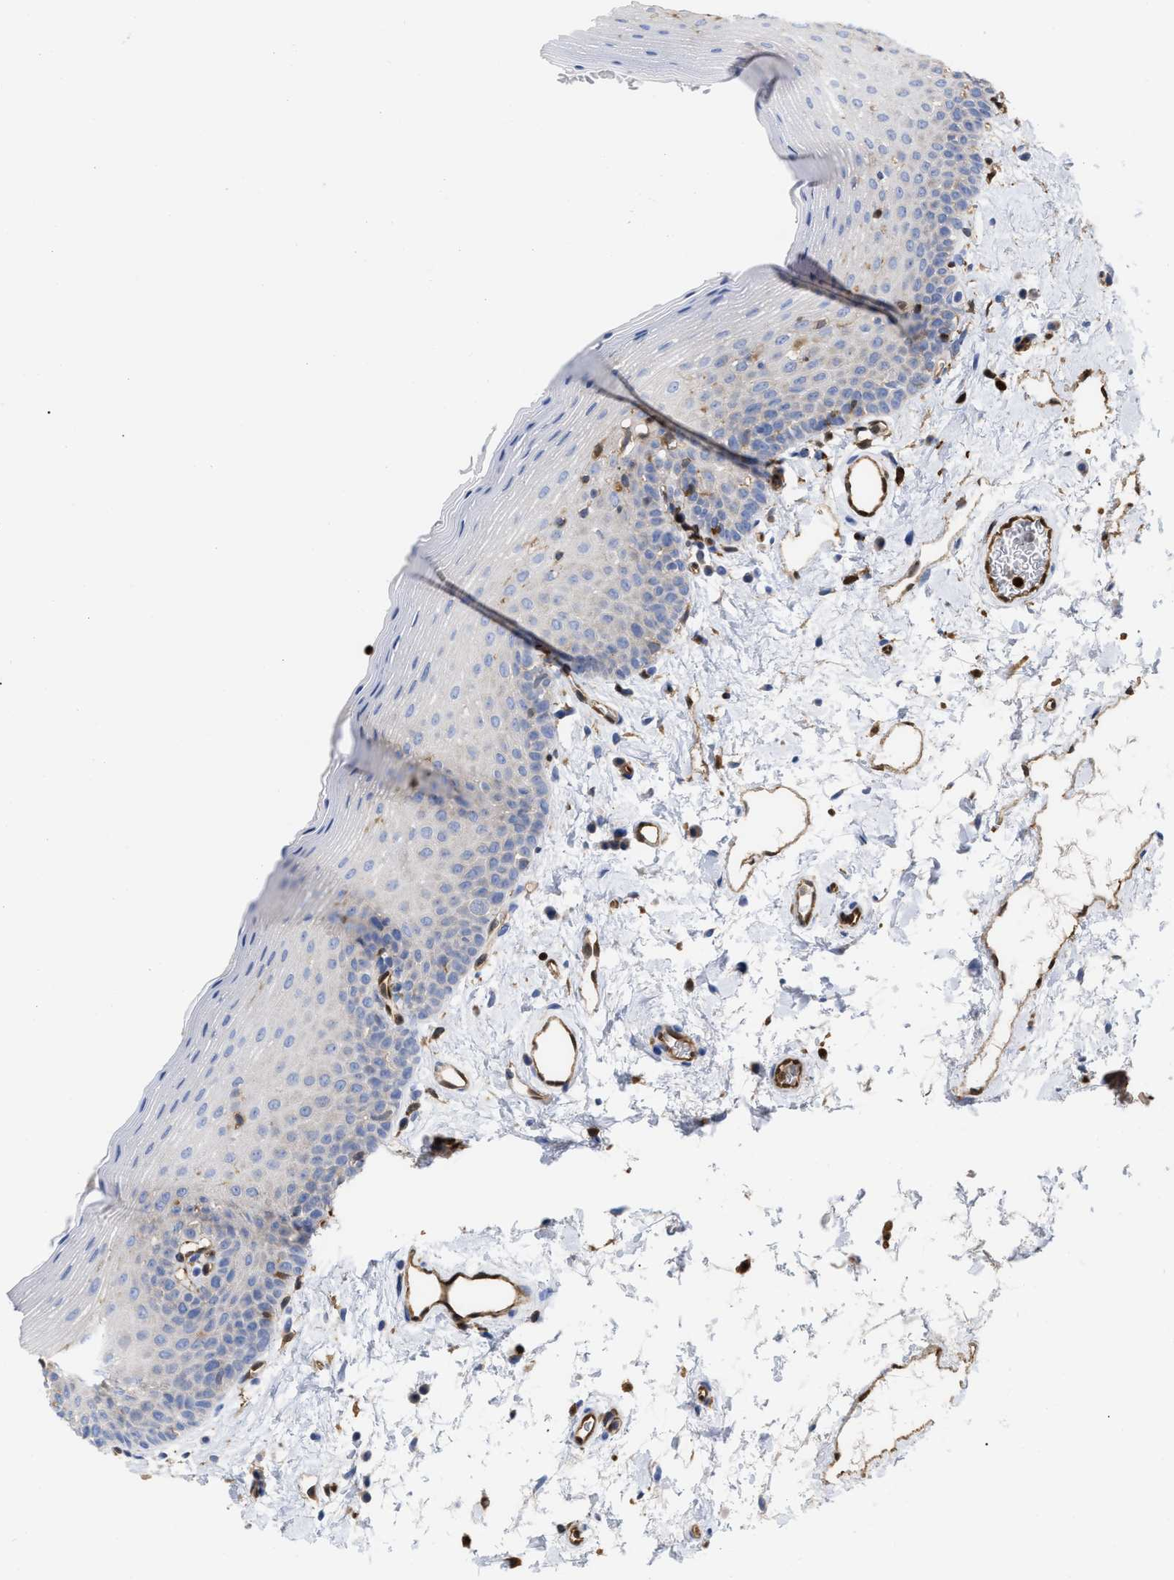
{"staining": {"intensity": "negative", "quantity": "none", "location": "none"}, "tissue": "oral mucosa", "cell_type": "Squamous epithelial cells", "image_type": "normal", "snomed": [{"axis": "morphology", "description": "Normal tissue, NOS"}, {"axis": "topography", "description": "Oral tissue"}], "caption": "Squamous epithelial cells show no significant positivity in unremarkable oral mucosa. The staining is performed using DAB (3,3'-diaminobenzidine) brown chromogen with nuclei counter-stained in using hematoxylin.", "gene": "GIMAP4", "patient": {"sex": "male", "age": 66}}